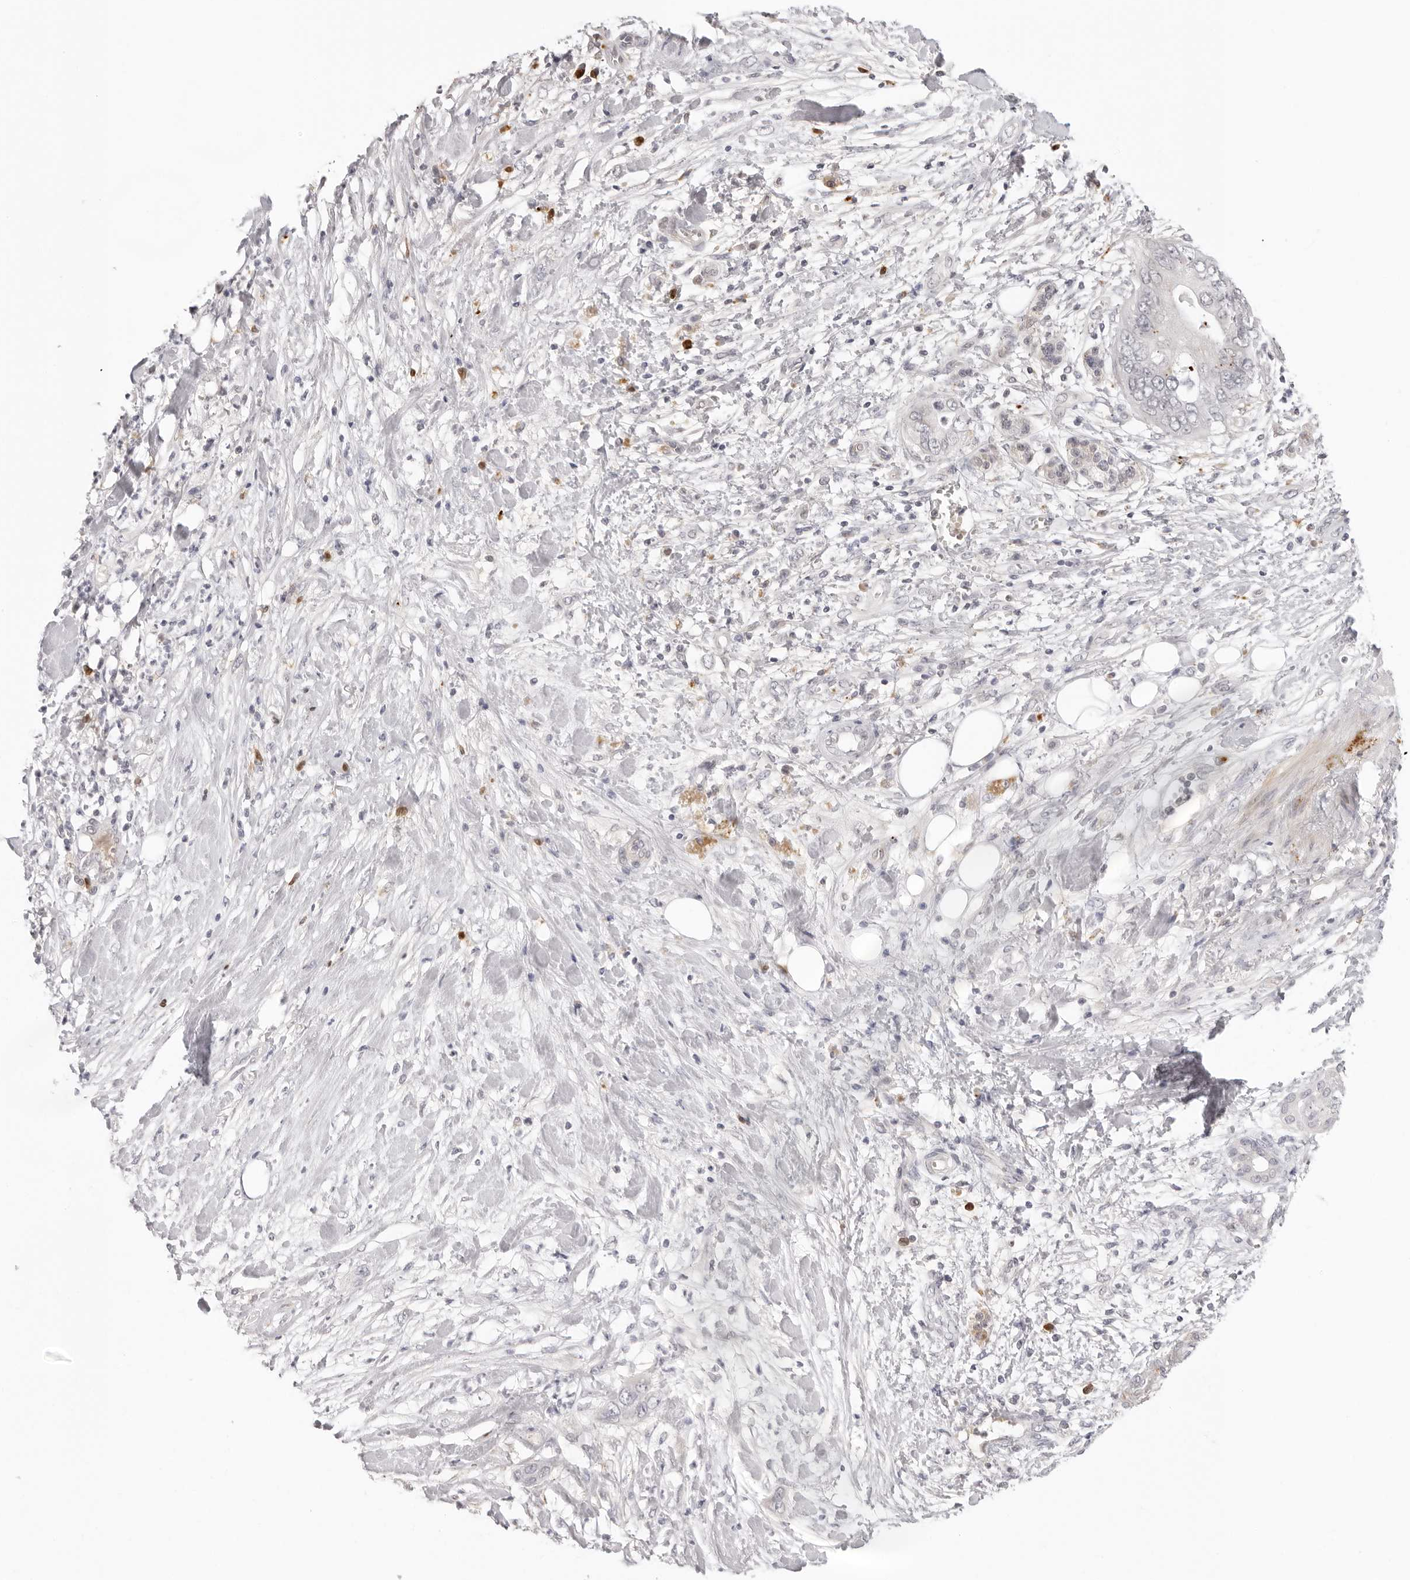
{"staining": {"intensity": "negative", "quantity": "none", "location": "none"}, "tissue": "pancreatic cancer", "cell_type": "Tumor cells", "image_type": "cancer", "snomed": [{"axis": "morphology", "description": "Adenocarcinoma, NOS"}, {"axis": "topography", "description": "Pancreas"}], "caption": "Immunohistochemistry of human pancreatic cancer (adenocarcinoma) shows no expression in tumor cells. (Immunohistochemistry (ihc), brightfield microscopy, high magnification).", "gene": "STRADB", "patient": {"sex": "female", "age": 78}}